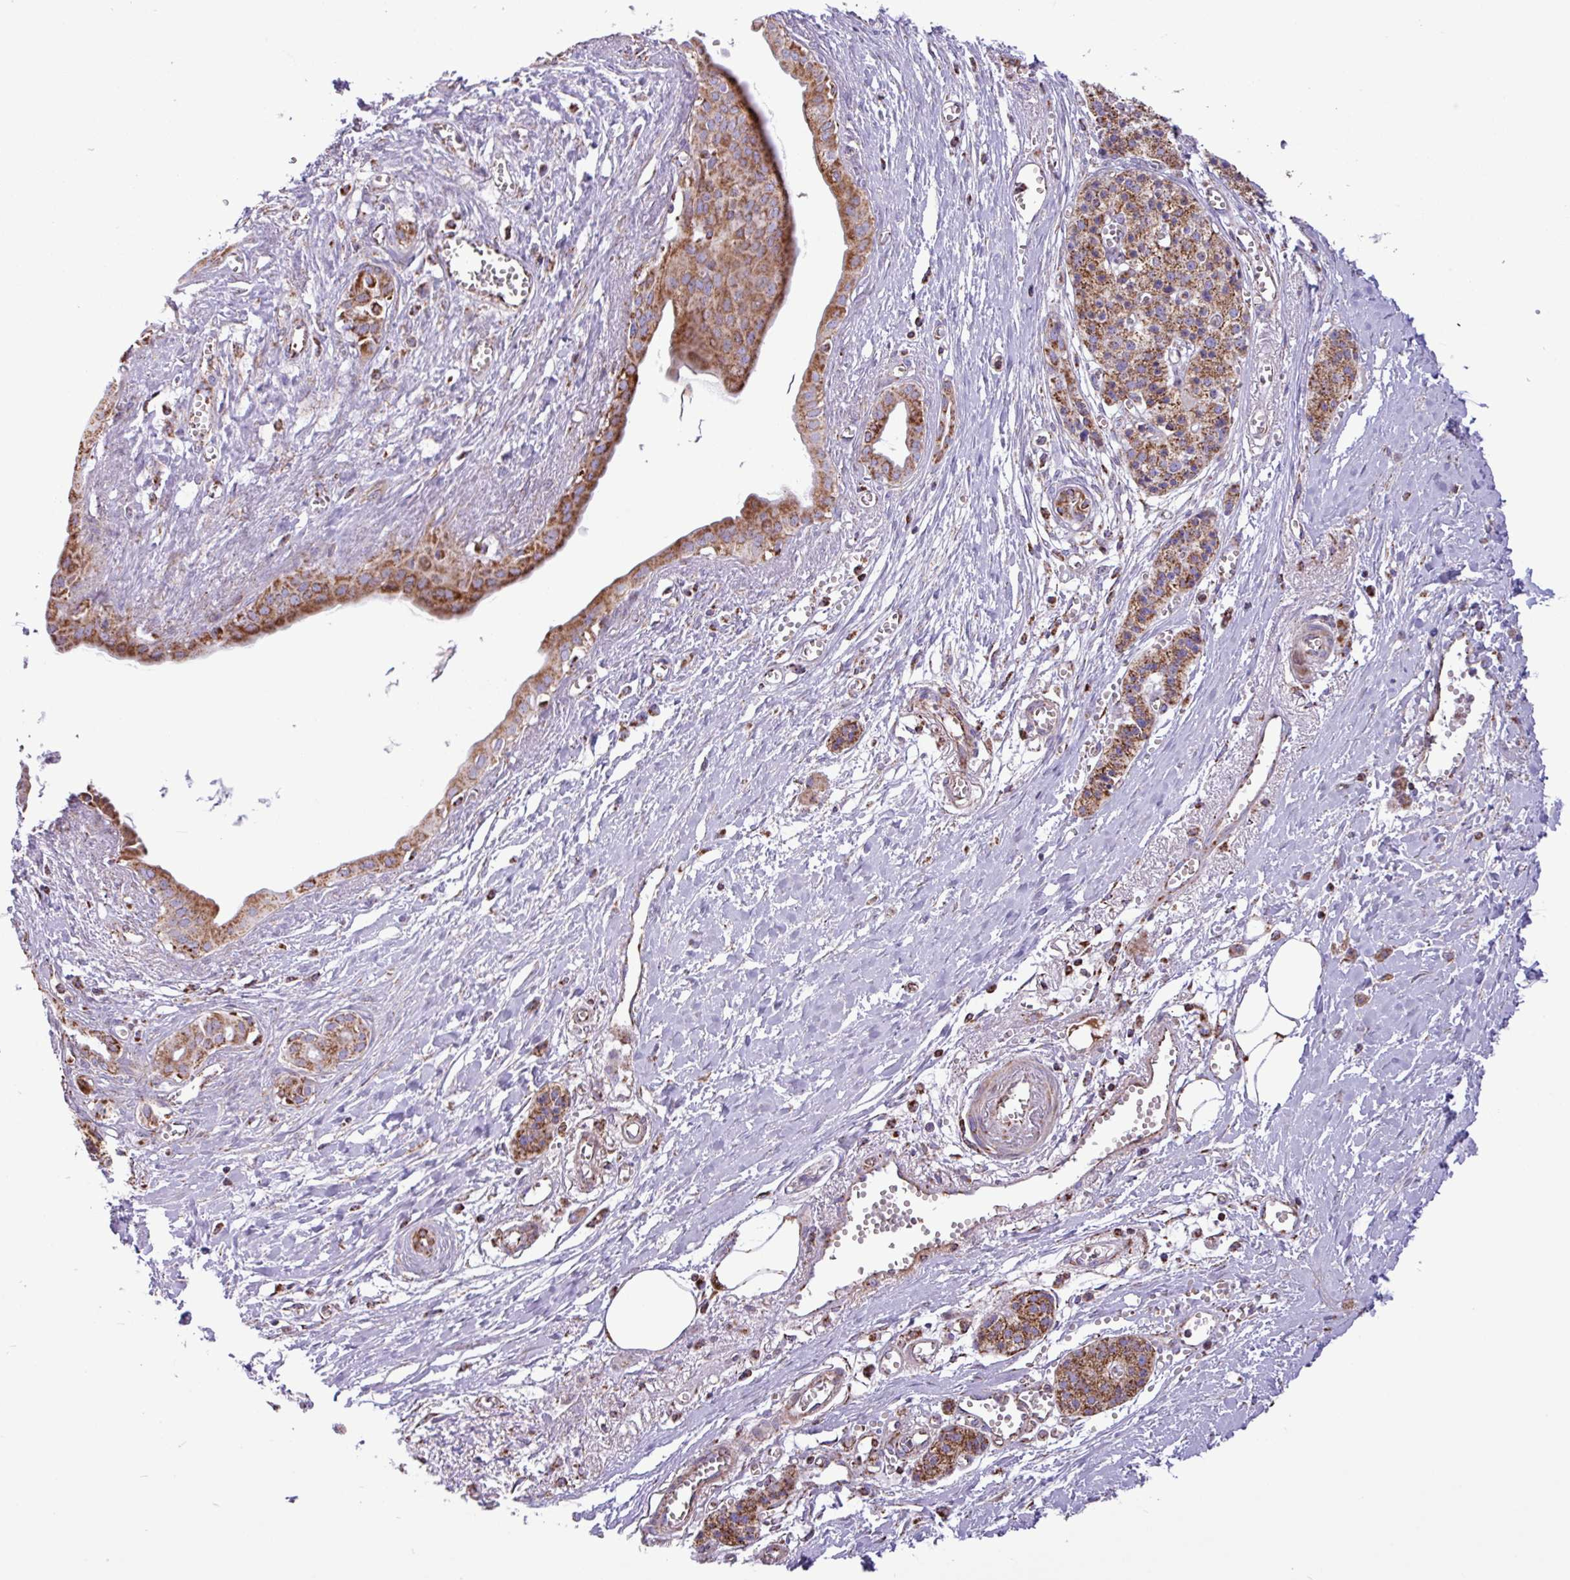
{"staining": {"intensity": "strong", "quantity": ">75%", "location": "cytoplasmic/membranous"}, "tissue": "pancreatic cancer", "cell_type": "Tumor cells", "image_type": "cancer", "snomed": [{"axis": "morphology", "description": "Adenocarcinoma, NOS"}, {"axis": "topography", "description": "Pancreas"}], "caption": "Adenocarcinoma (pancreatic) stained for a protein (brown) demonstrates strong cytoplasmic/membranous positive positivity in about >75% of tumor cells.", "gene": "RTL3", "patient": {"sex": "male", "age": 71}}